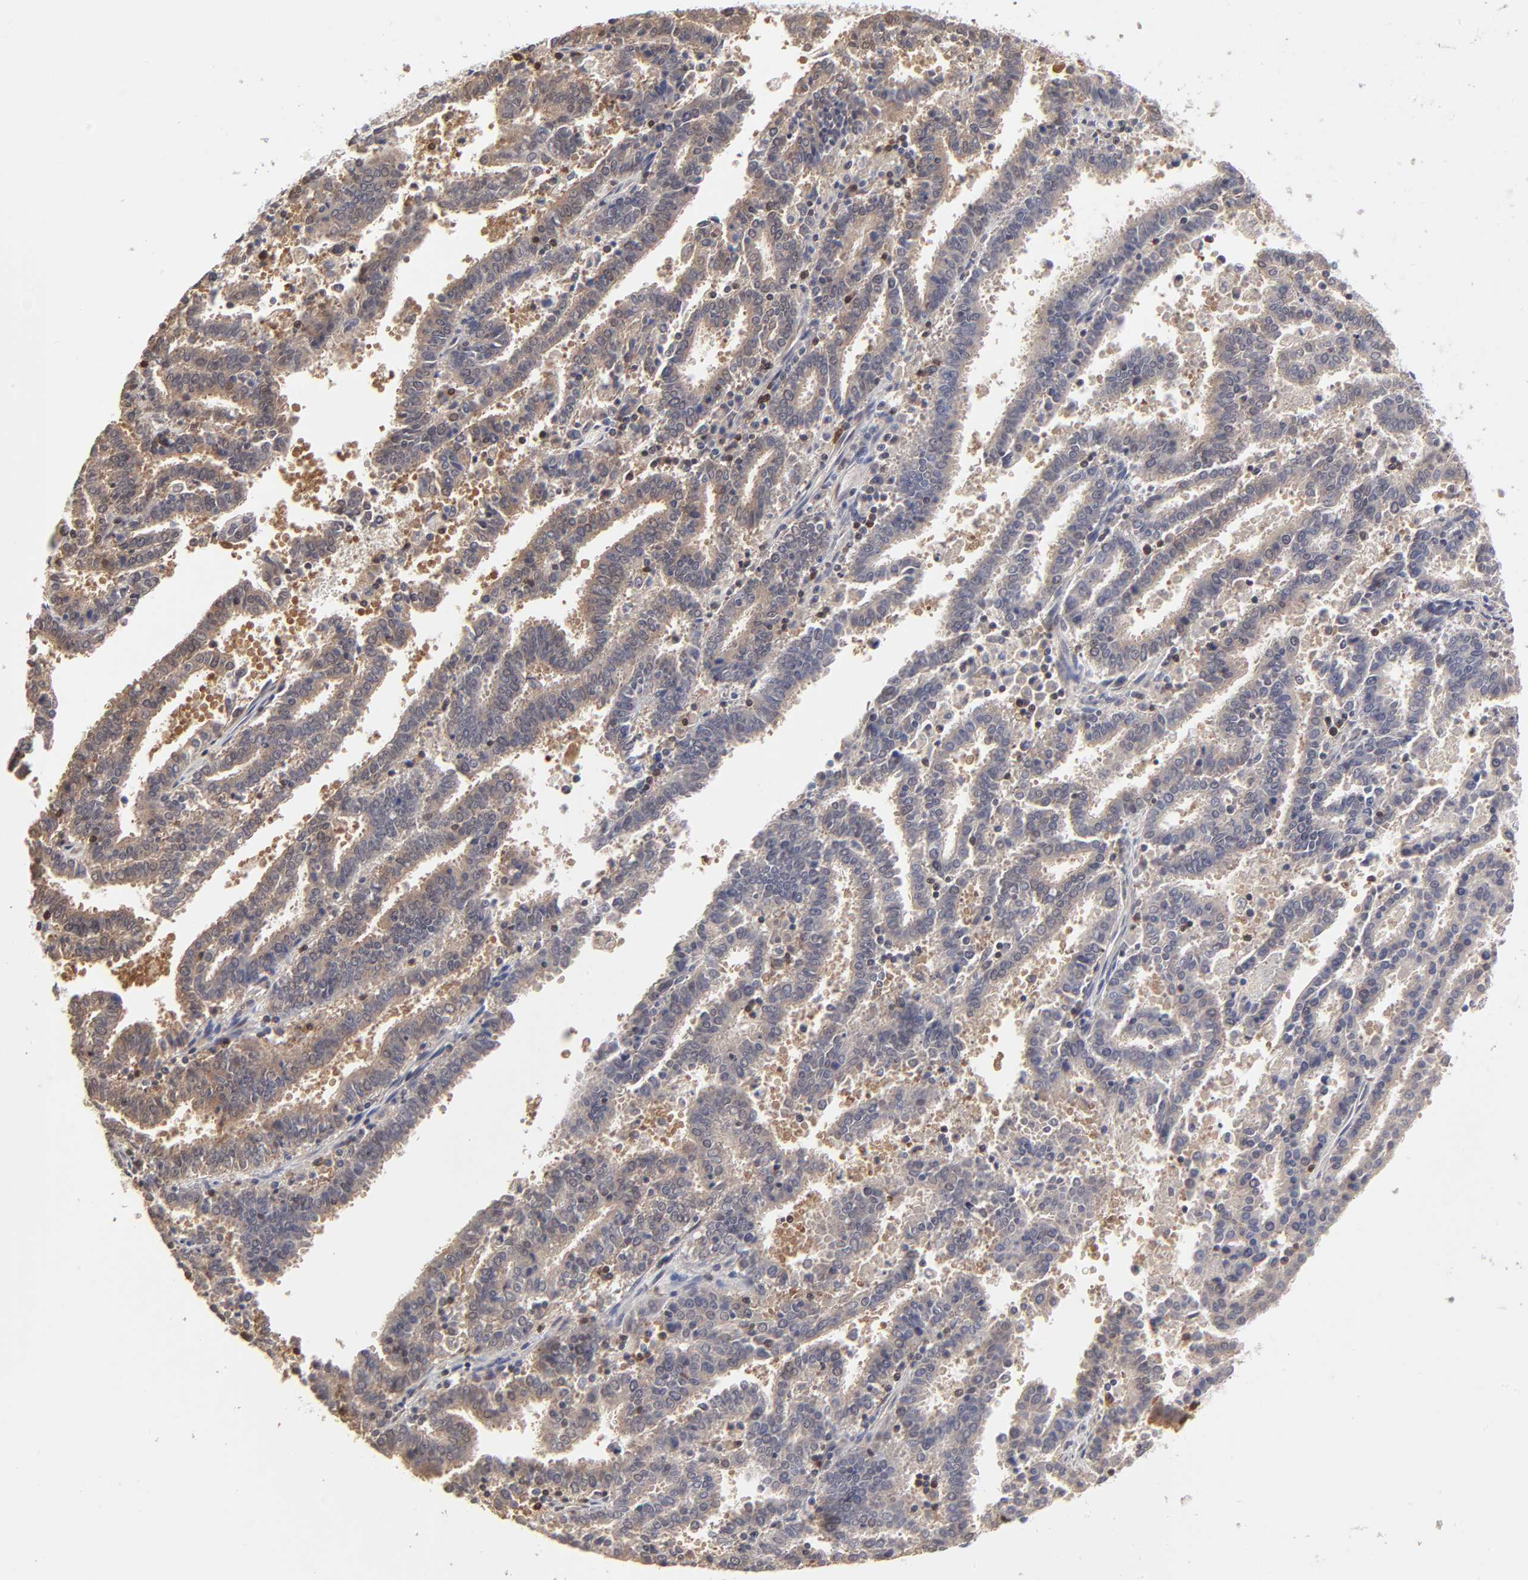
{"staining": {"intensity": "weak", "quantity": "25%-75%", "location": "cytoplasmic/membranous"}, "tissue": "endometrial cancer", "cell_type": "Tumor cells", "image_type": "cancer", "snomed": [{"axis": "morphology", "description": "Adenocarcinoma, NOS"}, {"axis": "topography", "description": "Uterus"}], "caption": "Tumor cells display weak cytoplasmic/membranous positivity in approximately 25%-75% of cells in endometrial cancer. The staining is performed using DAB (3,3'-diaminobenzidine) brown chromogen to label protein expression. The nuclei are counter-stained blue using hematoxylin.", "gene": "CASP3", "patient": {"sex": "female", "age": 83}}